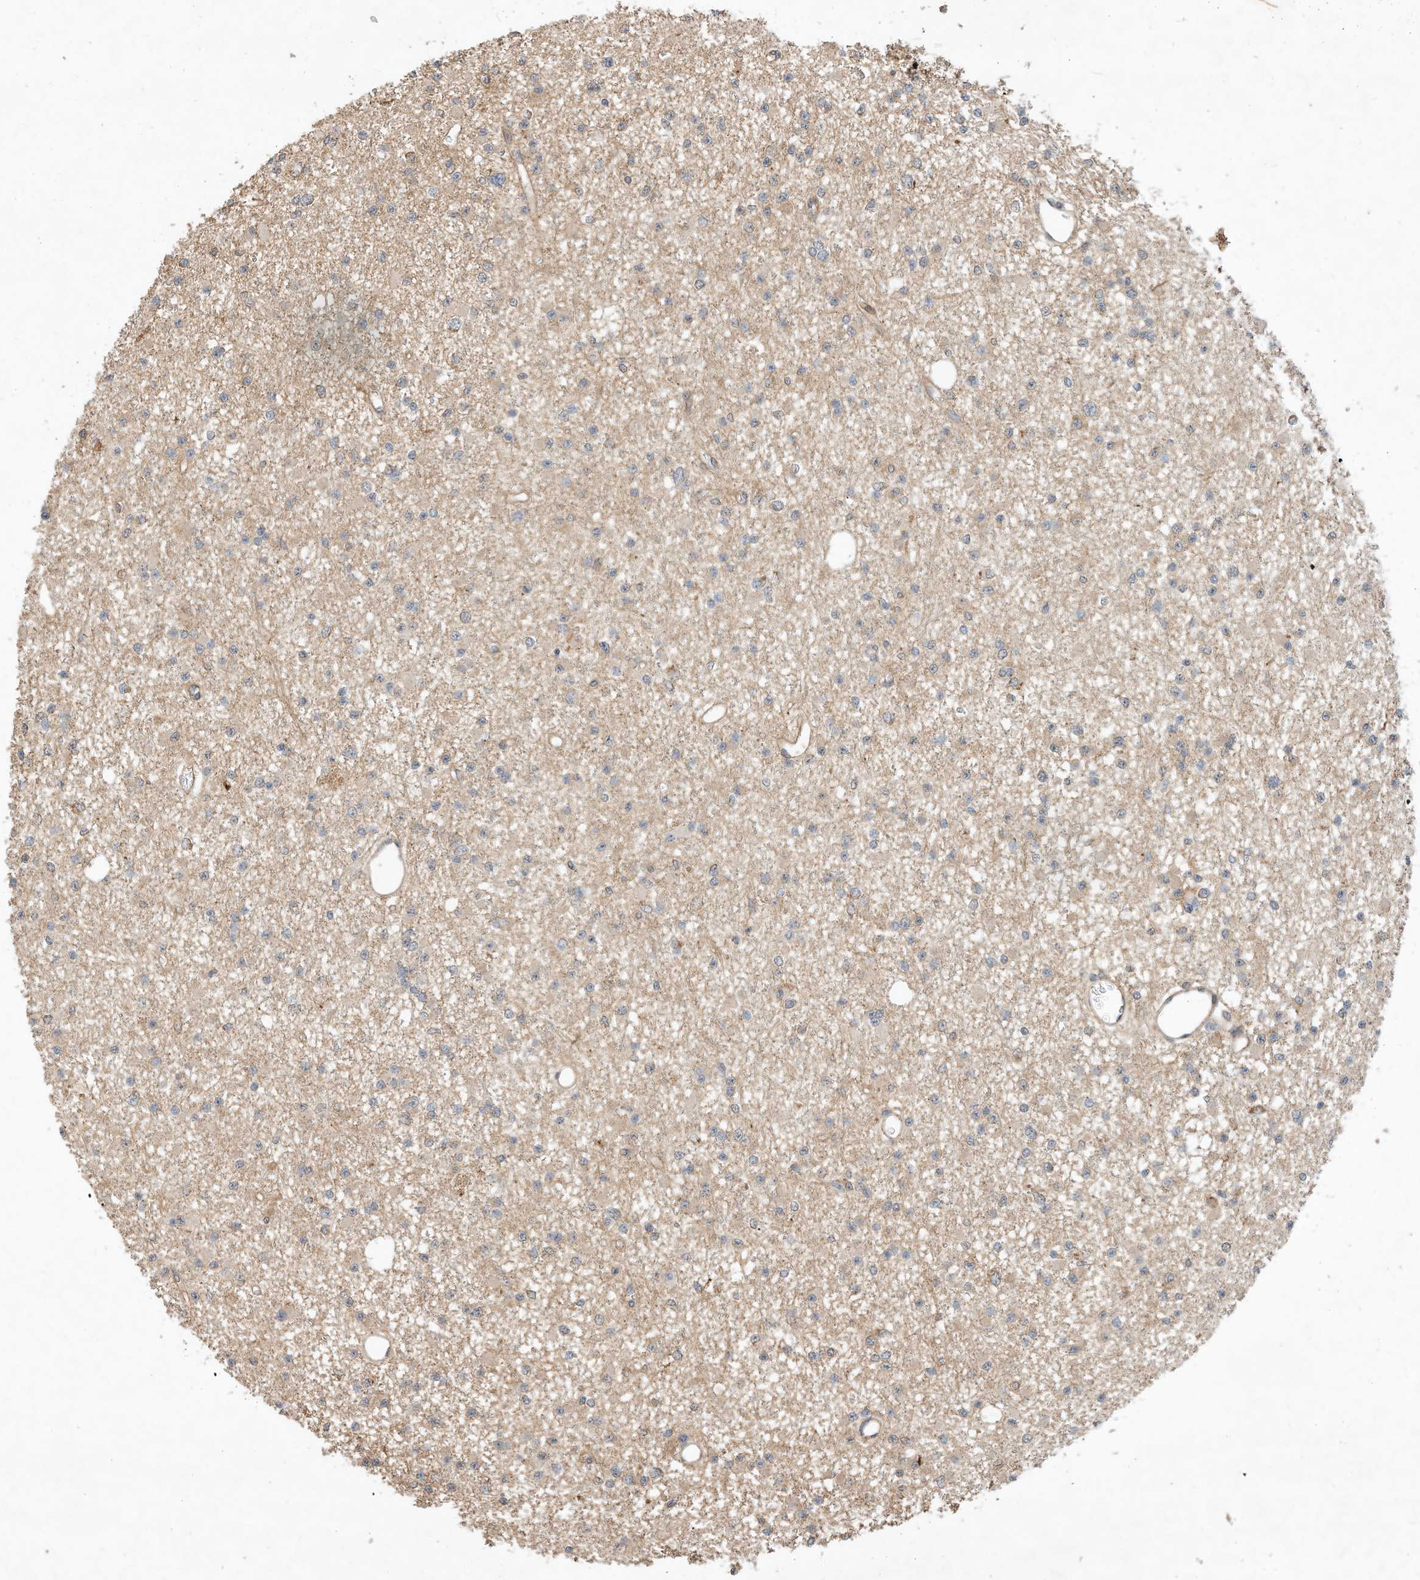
{"staining": {"intensity": "weak", "quantity": "<25%", "location": "cytoplasmic/membranous"}, "tissue": "glioma", "cell_type": "Tumor cells", "image_type": "cancer", "snomed": [{"axis": "morphology", "description": "Glioma, malignant, Low grade"}, {"axis": "topography", "description": "Brain"}], "caption": "High power microscopy photomicrograph of an IHC photomicrograph of malignant glioma (low-grade), revealing no significant positivity in tumor cells.", "gene": "CPAMD8", "patient": {"sex": "female", "age": 22}}